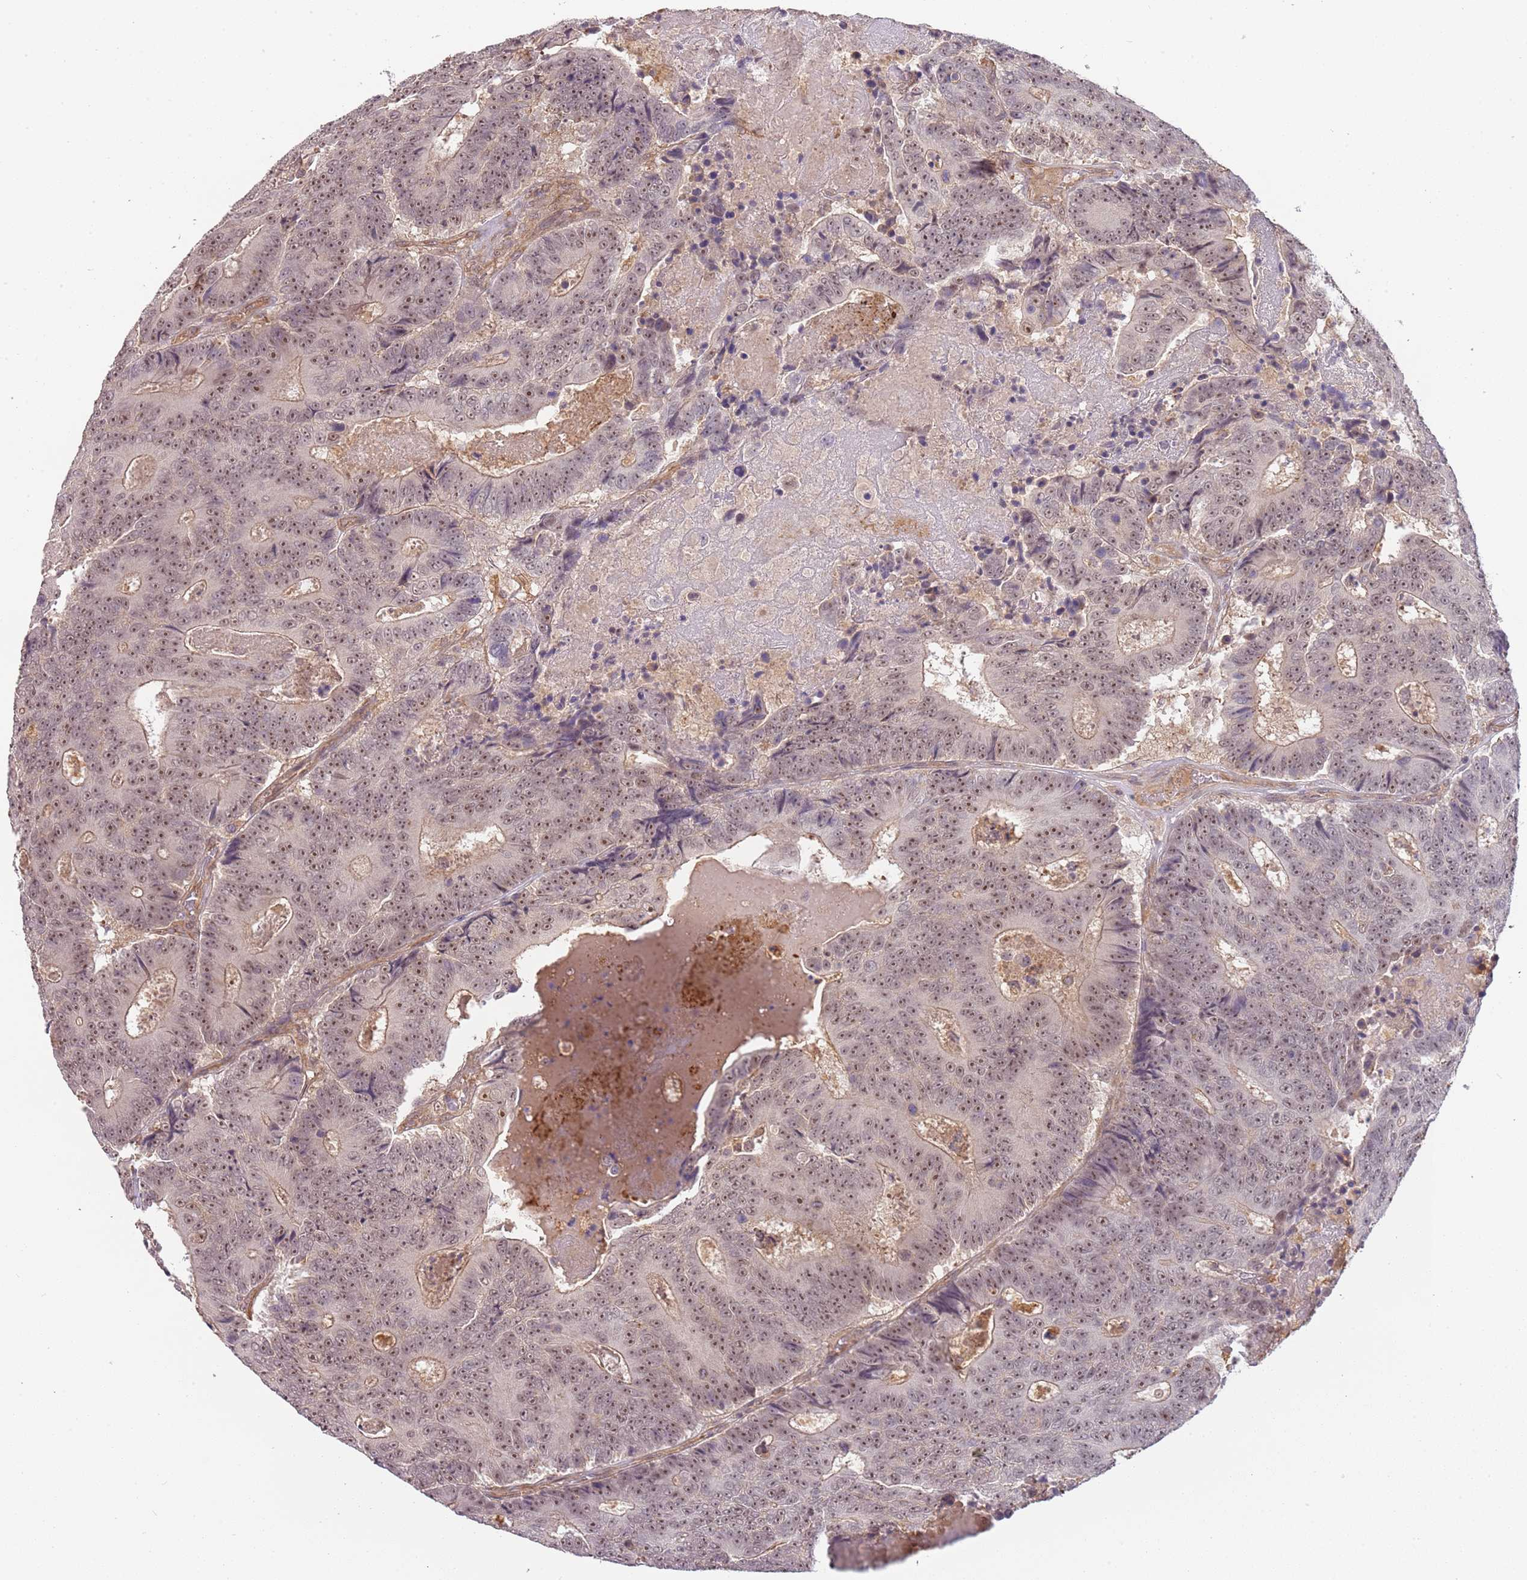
{"staining": {"intensity": "moderate", "quantity": ">75%", "location": "nuclear"}, "tissue": "colorectal cancer", "cell_type": "Tumor cells", "image_type": "cancer", "snomed": [{"axis": "morphology", "description": "Adenocarcinoma, NOS"}, {"axis": "topography", "description": "Colon"}], "caption": "Human colorectal cancer (adenocarcinoma) stained with a protein marker demonstrates moderate staining in tumor cells.", "gene": "SURF2", "patient": {"sex": "male", "age": 83}}